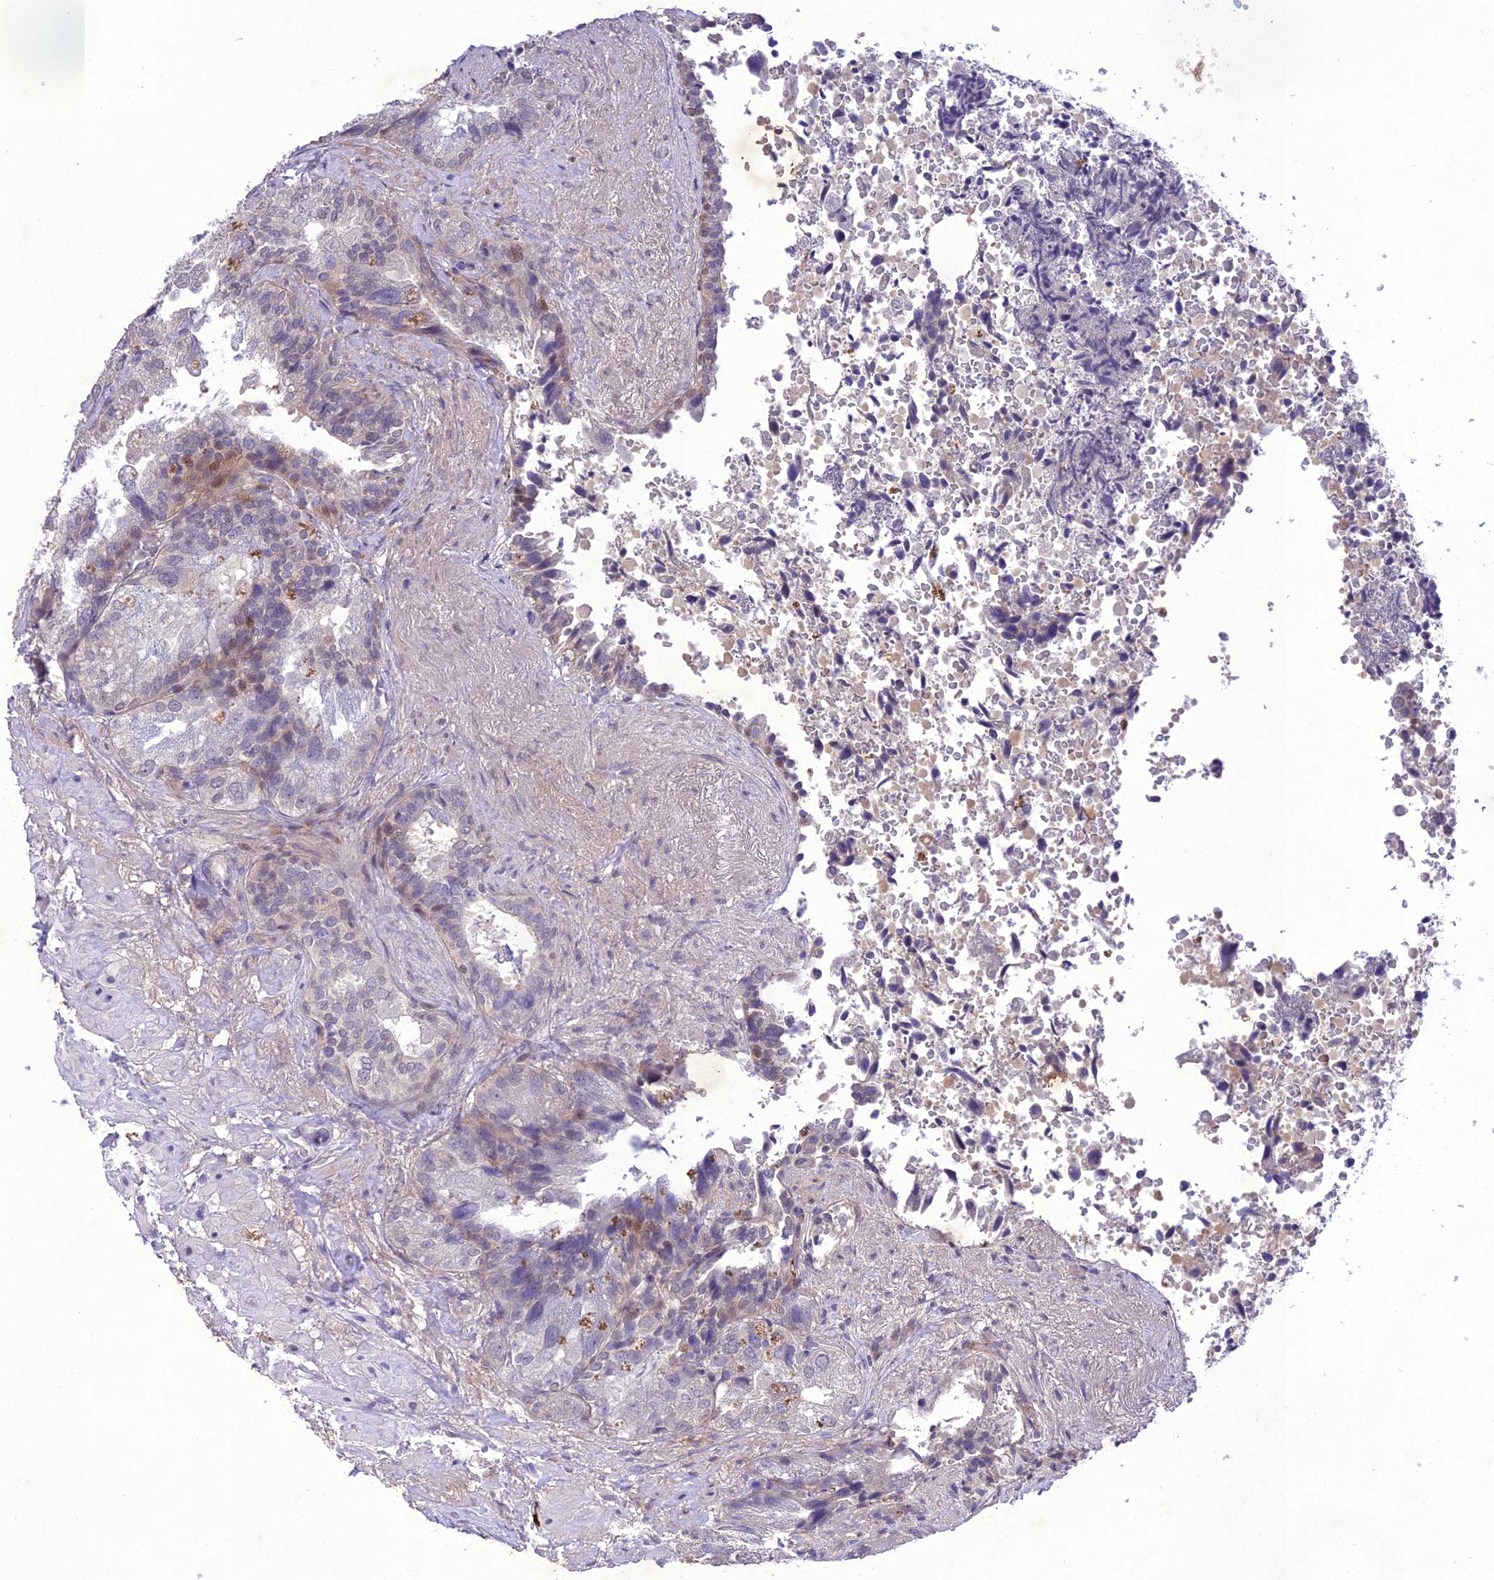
{"staining": {"intensity": "weak", "quantity": "25%-75%", "location": "nuclear"}, "tissue": "seminal vesicle", "cell_type": "Glandular cells", "image_type": "normal", "snomed": [{"axis": "morphology", "description": "Normal tissue, NOS"}, {"axis": "topography", "description": "Seminal veicle"}, {"axis": "topography", "description": "Peripheral nerve tissue"}], "caption": "Weak nuclear positivity for a protein is identified in approximately 25%-75% of glandular cells of normal seminal vesicle using IHC.", "gene": "ANKRD52", "patient": {"sex": "male", "age": 63}}